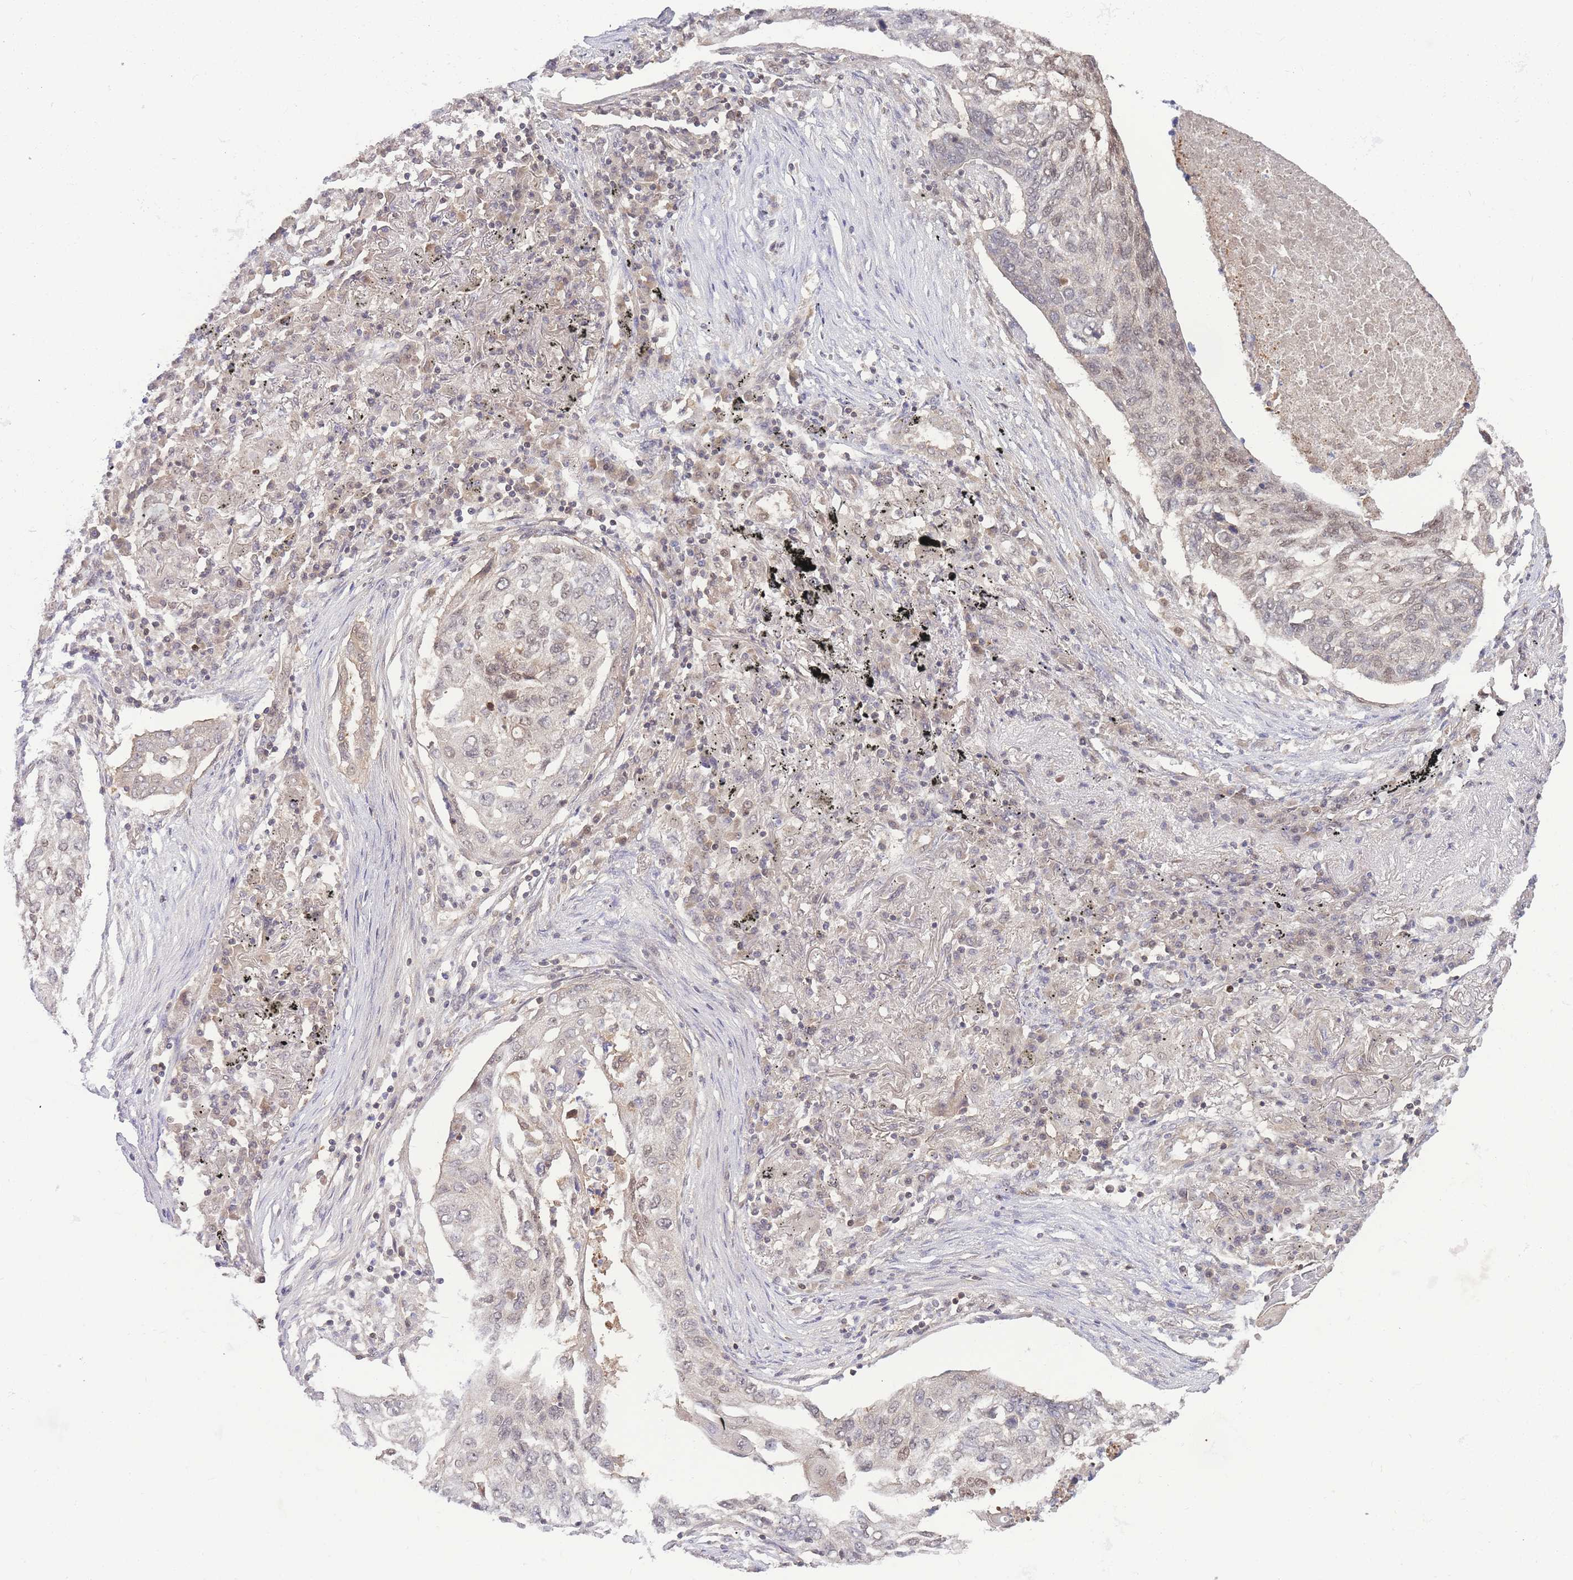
{"staining": {"intensity": "weak", "quantity": "25%-75%", "location": "nuclear"}, "tissue": "lung cancer", "cell_type": "Tumor cells", "image_type": "cancer", "snomed": [{"axis": "morphology", "description": "Squamous cell carcinoma, NOS"}, {"axis": "topography", "description": "Lung"}], "caption": "A micrograph of lung squamous cell carcinoma stained for a protein demonstrates weak nuclear brown staining in tumor cells. The staining was performed using DAB to visualize the protein expression in brown, while the nuclei were stained in blue with hematoxylin (Magnification: 20x).", "gene": "KIAA1191", "patient": {"sex": "female", "age": 63}}